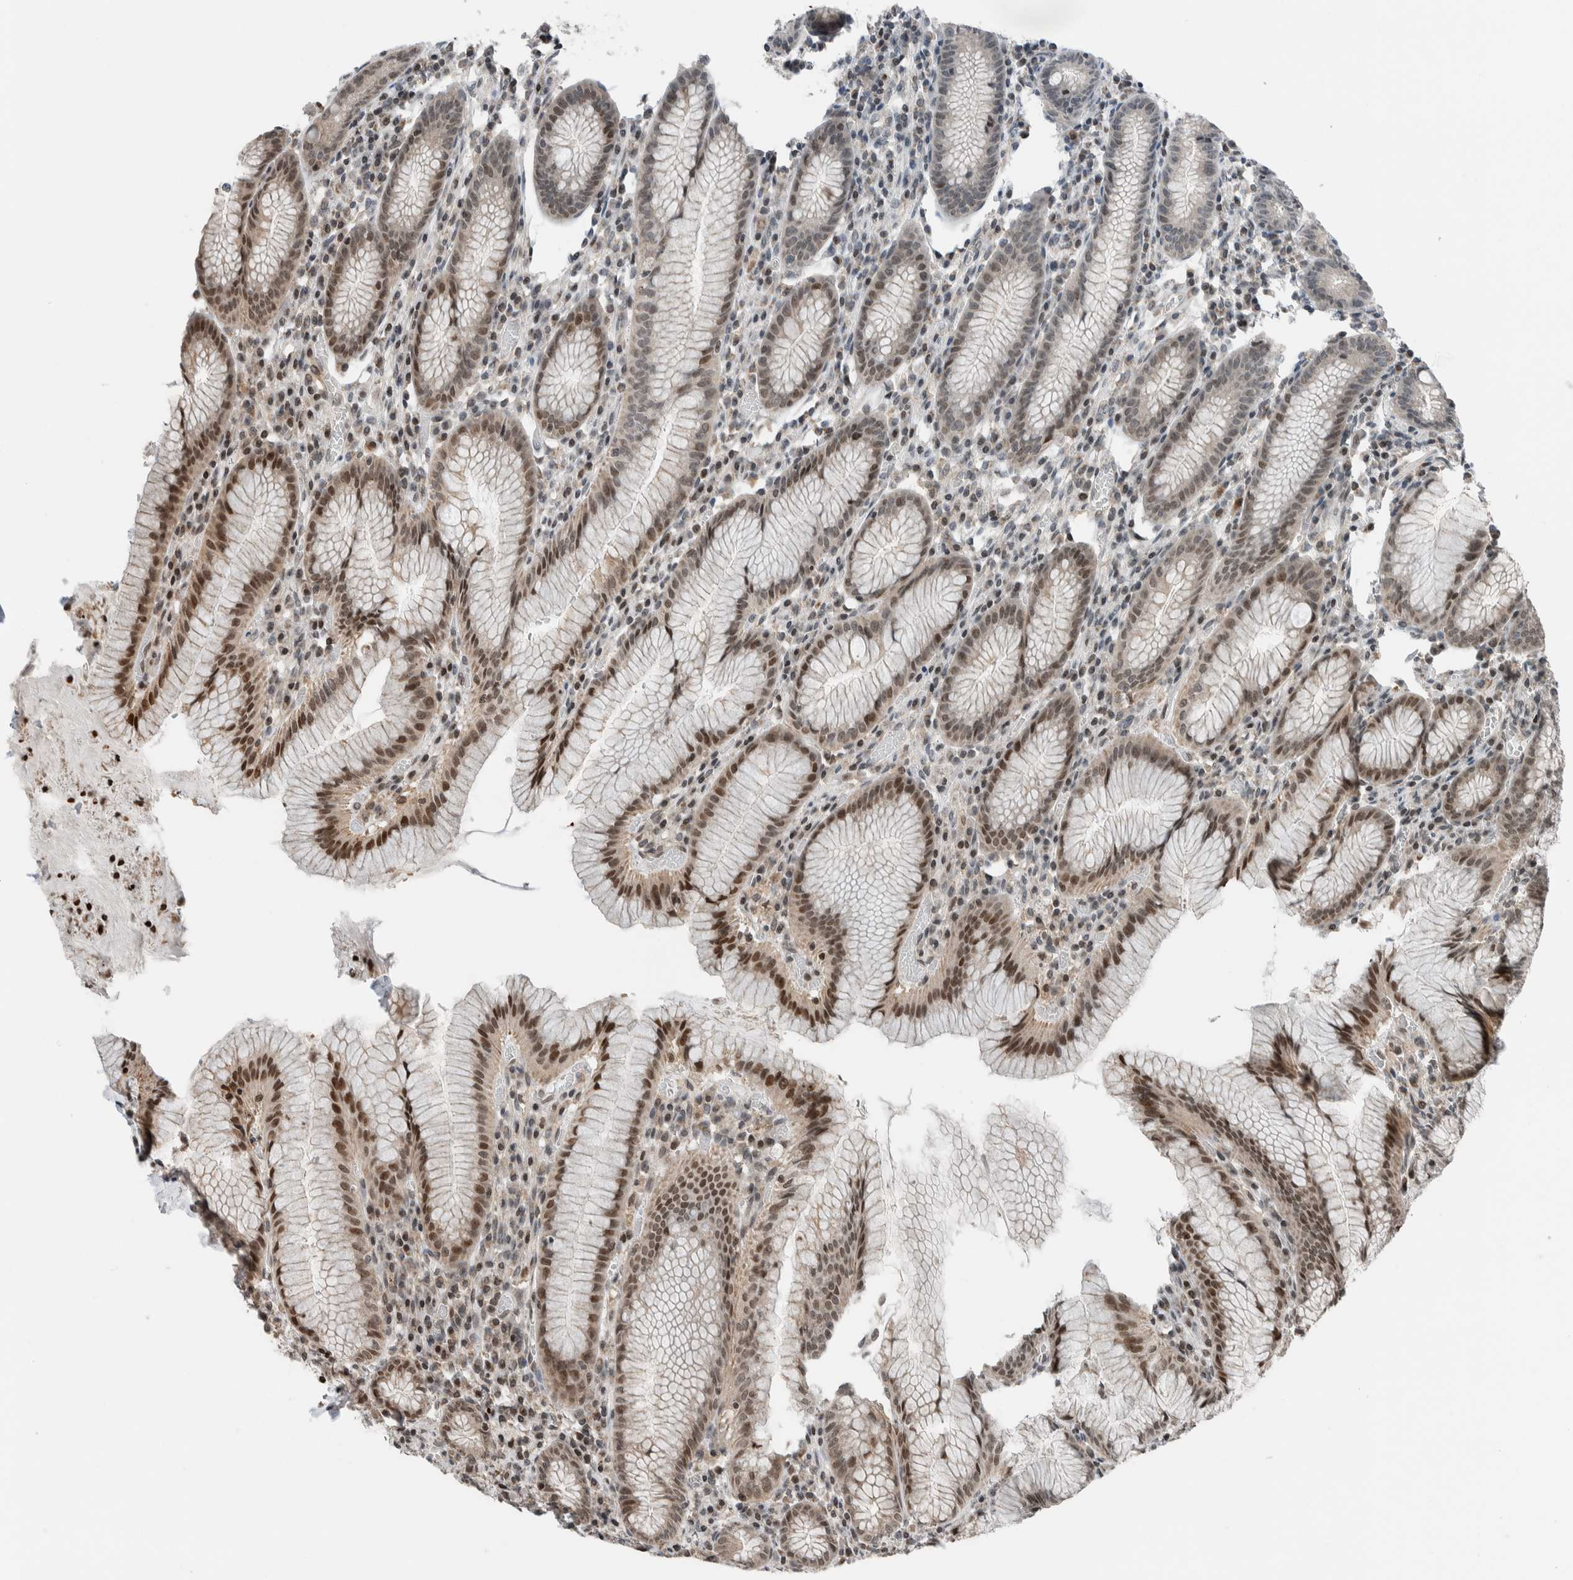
{"staining": {"intensity": "strong", "quantity": "25%-75%", "location": "cytoplasmic/membranous,nuclear"}, "tissue": "stomach", "cell_type": "Glandular cells", "image_type": "normal", "snomed": [{"axis": "morphology", "description": "Normal tissue, NOS"}, {"axis": "topography", "description": "Stomach"}], "caption": "Glandular cells display strong cytoplasmic/membranous,nuclear expression in approximately 25%-75% of cells in unremarkable stomach.", "gene": "NPLOC4", "patient": {"sex": "male", "age": 55}}